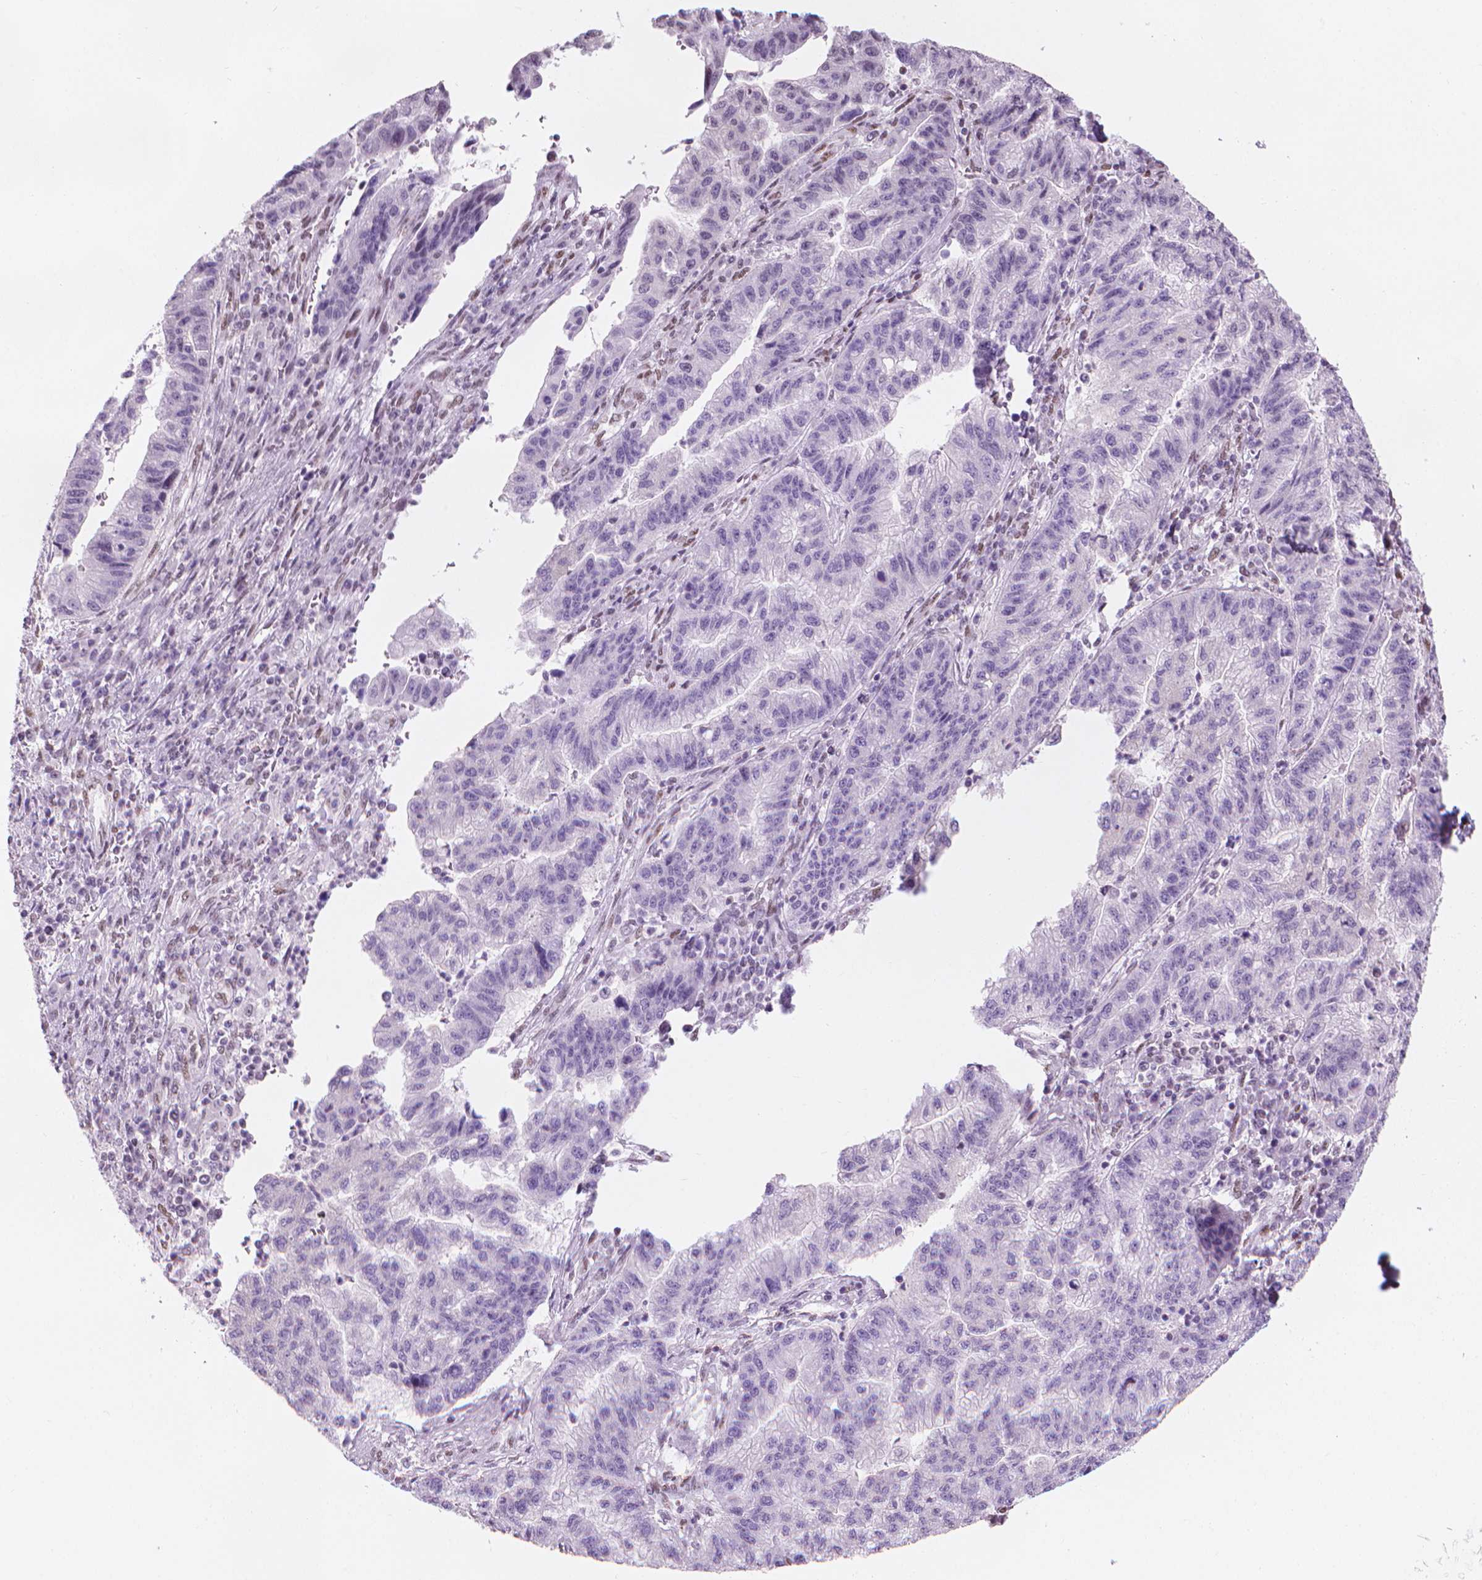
{"staining": {"intensity": "negative", "quantity": "none", "location": "none"}, "tissue": "stomach cancer", "cell_type": "Tumor cells", "image_type": "cancer", "snomed": [{"axis": "morphology", "description": "Adenocarcinoma, NOS"}, {"axis": "topography", "description": "Stomach"}], "caption": "A photomicrograph of adenocarcinoma (stomach) stained for a protein exhibits no brown staining in tumor cells. The staining was performed using DAB to visualize the protein expression in brown, while the nuclei were stained in blue with hematoxylin (Magnification: 20x).", "gene": "PIAS2", "patient": {"sex": "male", "age": 83}}